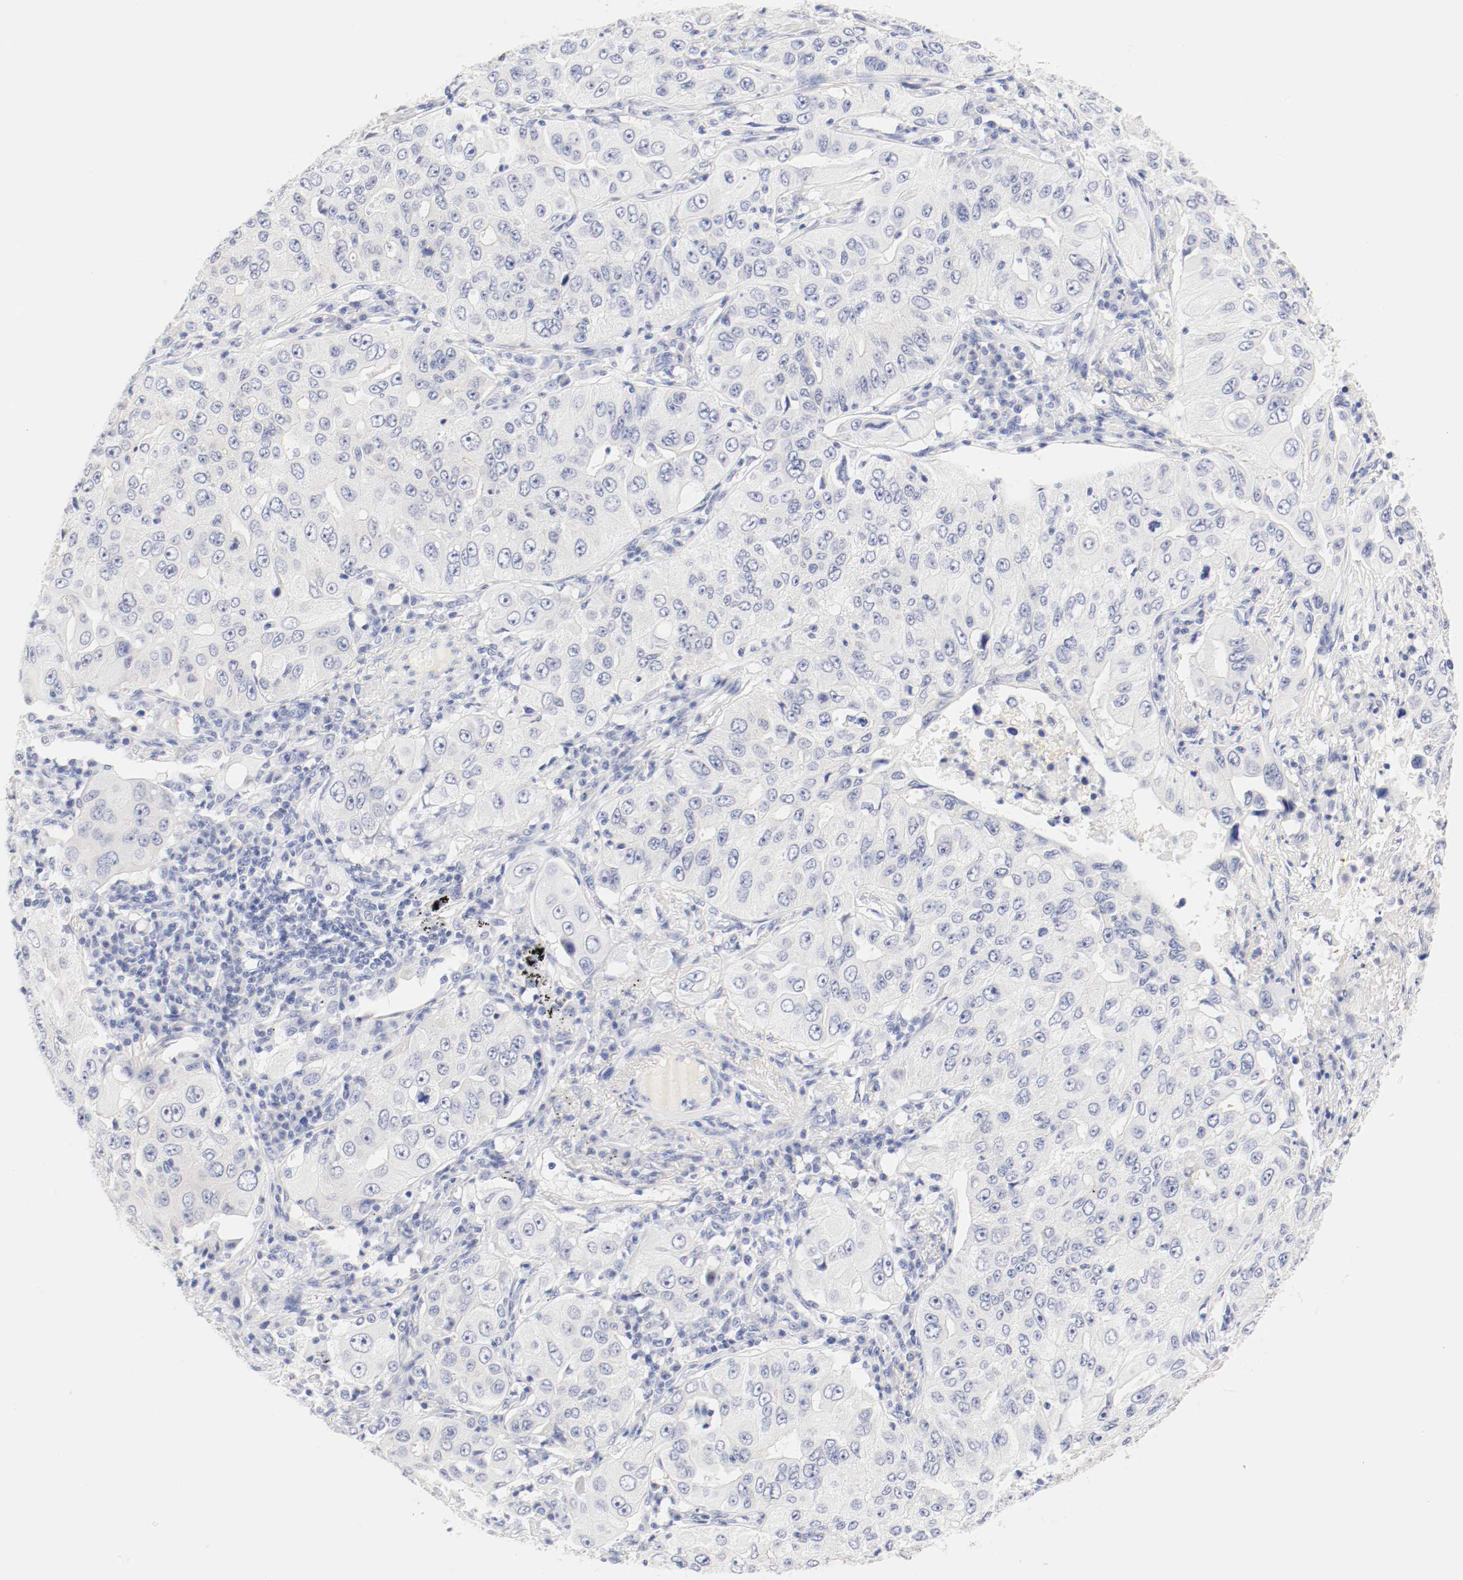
{"staining": {"intensity": "negative", "quantity": "none", "location": "none"}, "tissue": "lung cancer", "cell_type": "Tumor cells", "image_type": "cancer", "snomed": [{"axis": "morphology", "description": "Adenocarcinoma, NOS"}, {"axis": "topography", "description": "Lung"}], "caption": "The image reveals no significant staining in tumor cells of adenocarcinoma (lung). (DAB (3,3'-diaminobenzidine) IHC with hematoxylin counter stain).", "gene": "HOMER1", "patient": {"sex": "male", "age": 84}}